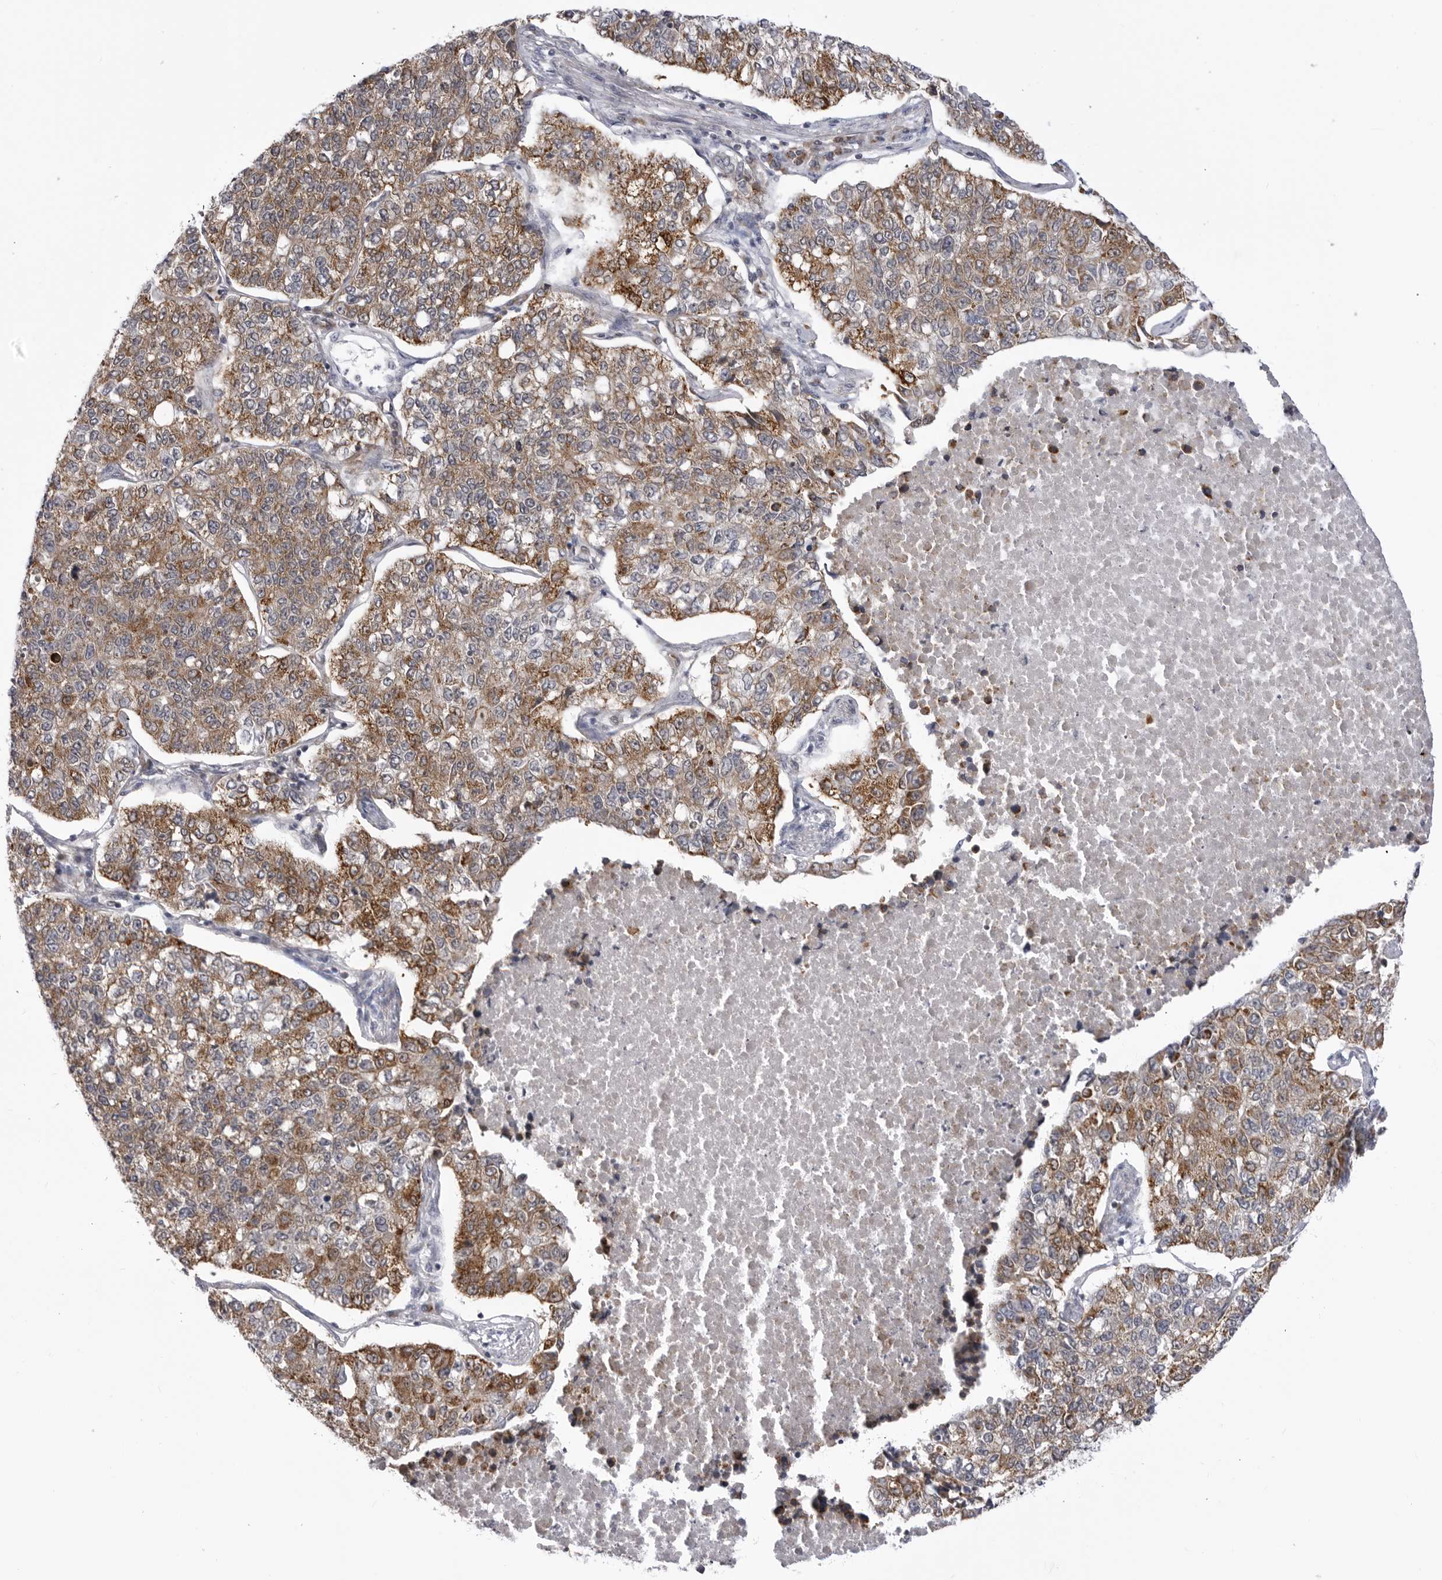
{"staining": {"intensity": "moderate", "quantity": ">75%", "location": "cytoplasmic/membranous"}, "tissue": "lung cancer", "cell_type": "Tumor cells", "image_type": "cancer", "snomed": [{"axis": "morphology", "description": "Adenocarcinoma, NOS"}, {"axis": "topography", "description": "Lung"}], "caption": "Protein staining demonstrates moderate cytoplasmic/membranous expression in approximately >75% of tumor cells in adenocarcinoma (lung).", "gene": "FH", "patient": {"sex": "male", "age": 49}}